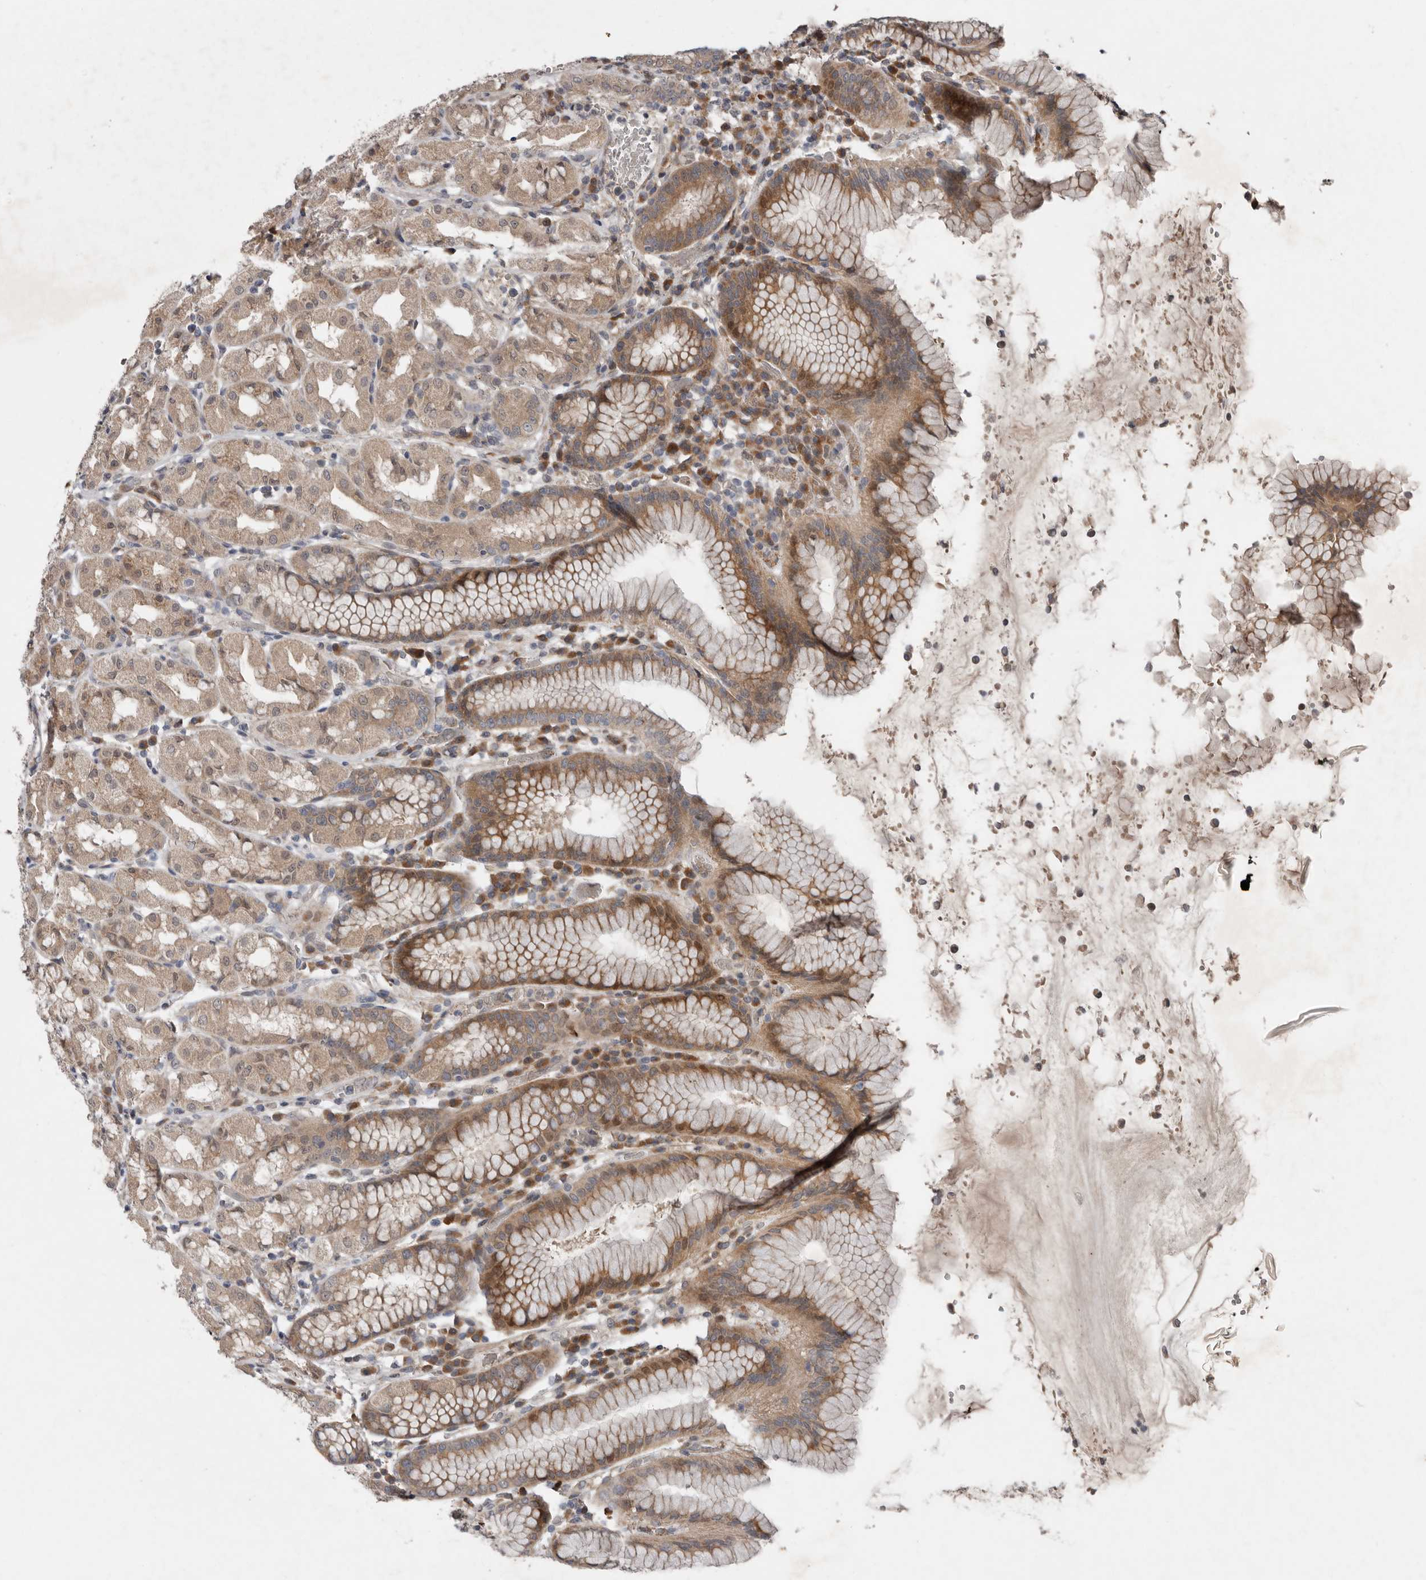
{"staining": {"intensity": "moderate", "quantity": ">75%", "location": "cytoplasmic/membranous"}, "tissue": "stomach", "cell_type": "Glandular cells", "image_type": "normal", "snomed": [{"axis": "morphology", "description": "Normal tissue, NOS"}, {"axis": "topography", "description": "Stomach"}, {"axis": "topography", "description": "Stomach, lower"}], "caption": "DAB (3,3'-diaminobenzidine) immunohistochemical staining of normal human stomach reveals moderate cytoplasmic/membranous protein positivity in approximately >75% of glandular cells.", "gene": "CHML", "patient": {"sex": "female", "age": 56}}